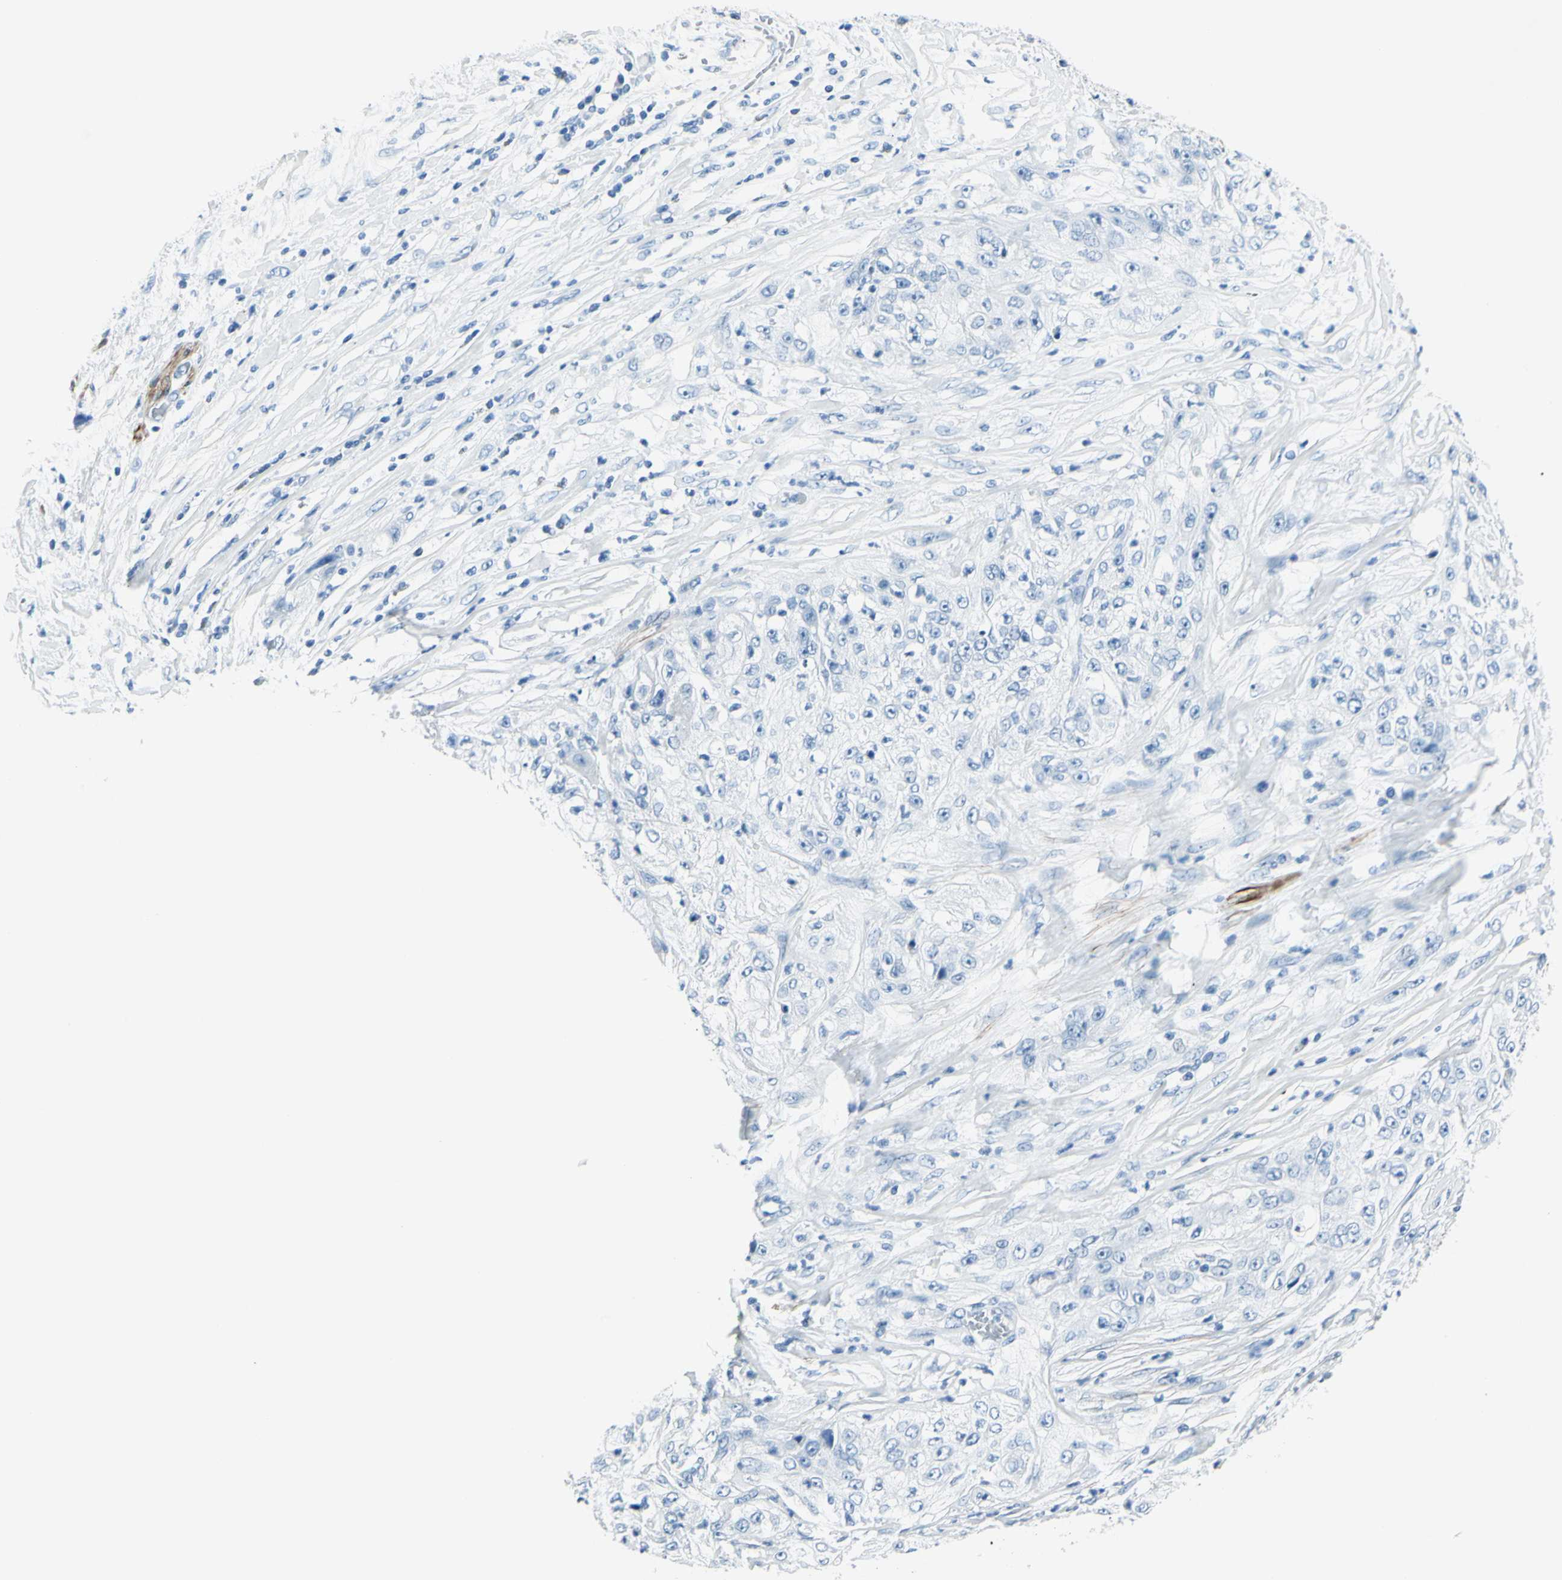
{"staining": {"intensity": "negative", "quantity": "none", "location": "none"}, "tissue": "lung cancer", "cell_type": "Tumor cells", "image_type": "cancer", "snomed": [{"axis": "morphology", "description": "Inflammation, NOS"}, {"axis": "morphology", "description": "Squamous cell carcinoma, NOS"}, {"axis": "topography", "description": "Lymph node"}, {"axis": "topography", "description": "Soft tissue"}, {"axis": "topography", "description": "Lung"}], "caption": "Protein analysis of squamous cell carcinoma (lung) reveals no significant staining in tumor cells. (Brightfield microscopy of DAB IHC at high magnification).", "gene": "CDH15", "patient": {"sex": "male", "age": 66}}